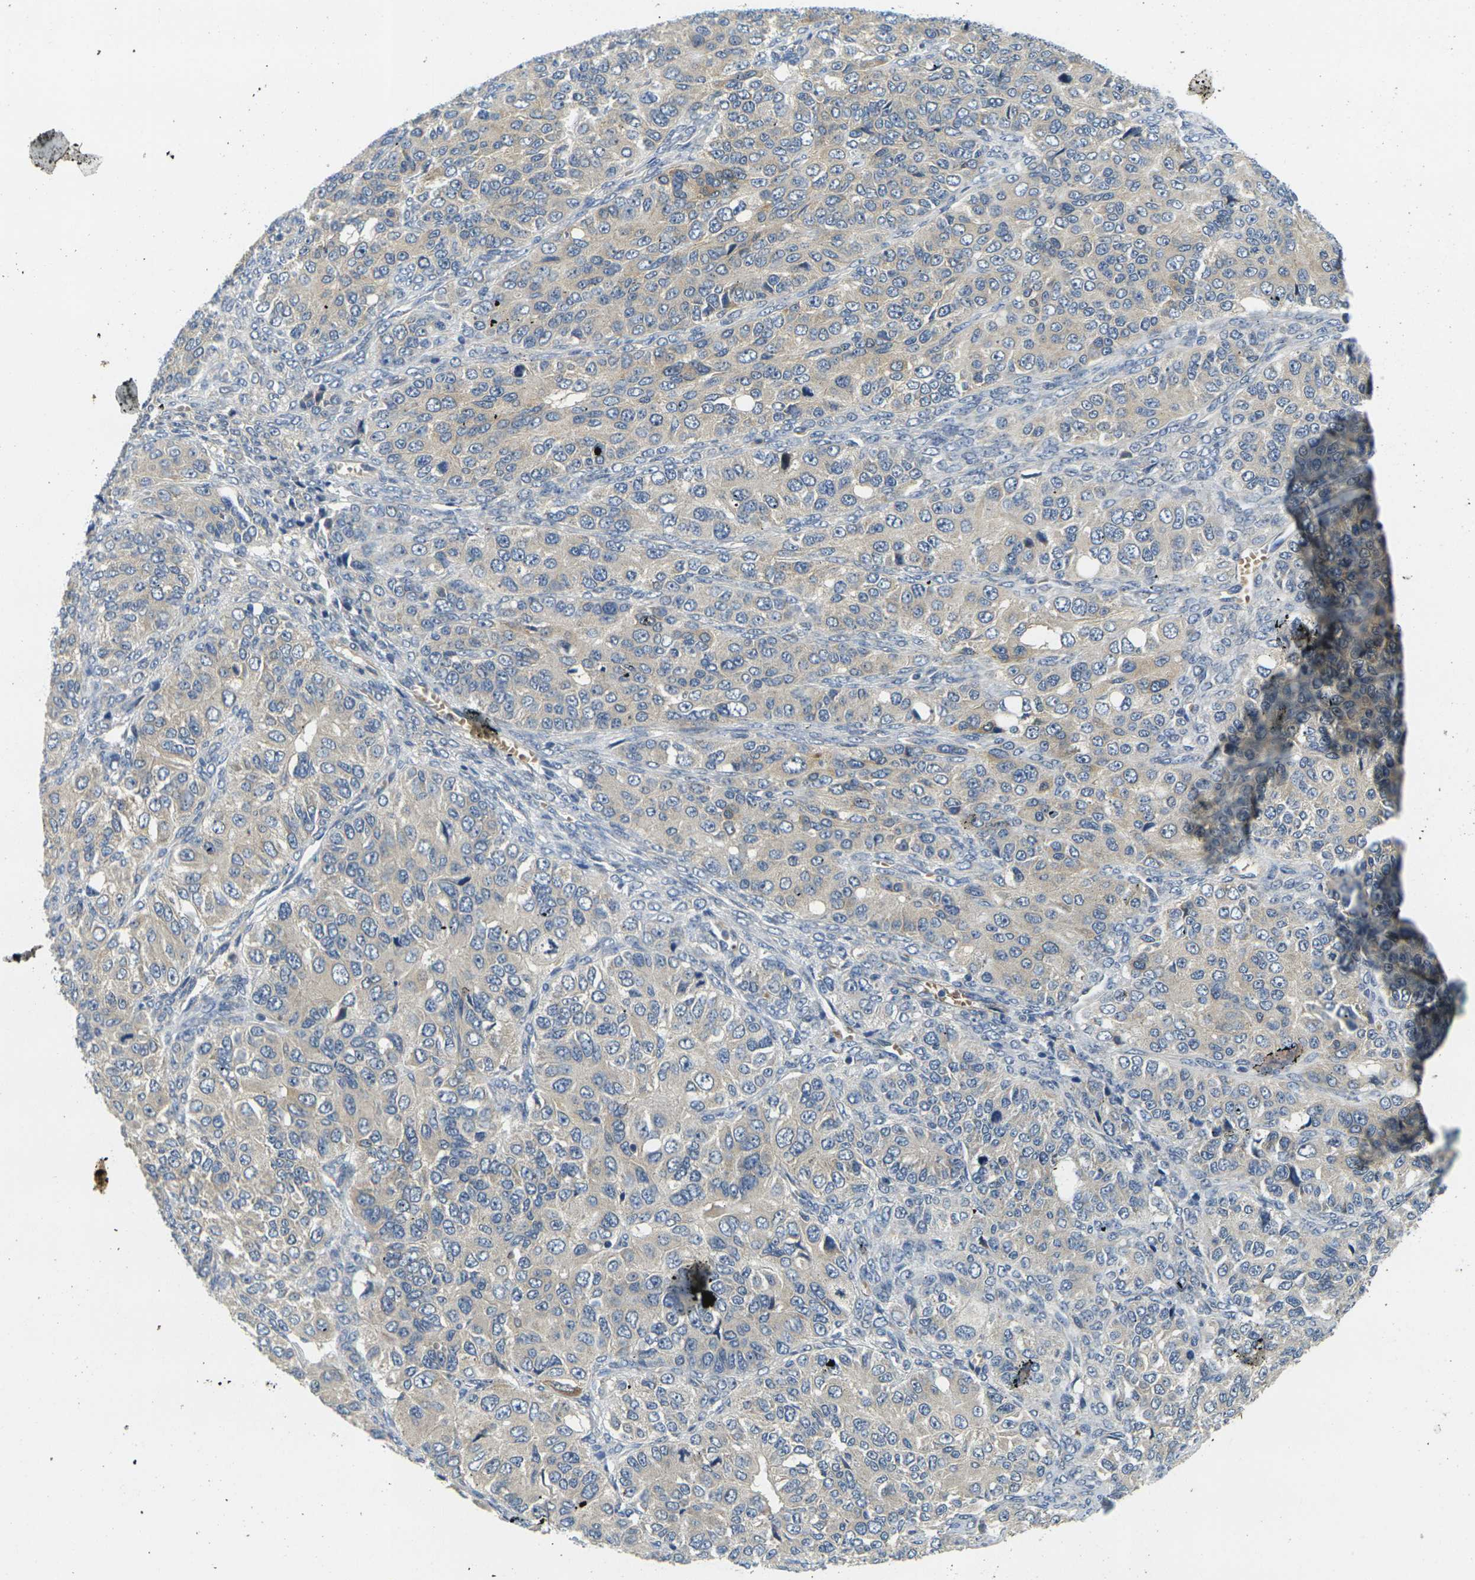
{"staining": {"intensity": "weak", "quantity": "25%-75%", "location": "cytoplasmic/membranous"}, "tissue": "ovarian cancer", "cell_type": "Tumor cells", "image_type": "cancer", "snomed": [{"axis": "morphology", "description": "Carcinoma, endometroid"}, {"axis": "topography", "description": "Ovary"}], "caption": "Brown immunohistochemical staining in ovarian cancer (endometroid carcinoma) shows weak cytoplasmic/membranous expression in about 25%-75% of tumor cells.", "gene": "MINAR2", "patient": {"sex": "female", "age": 51}}